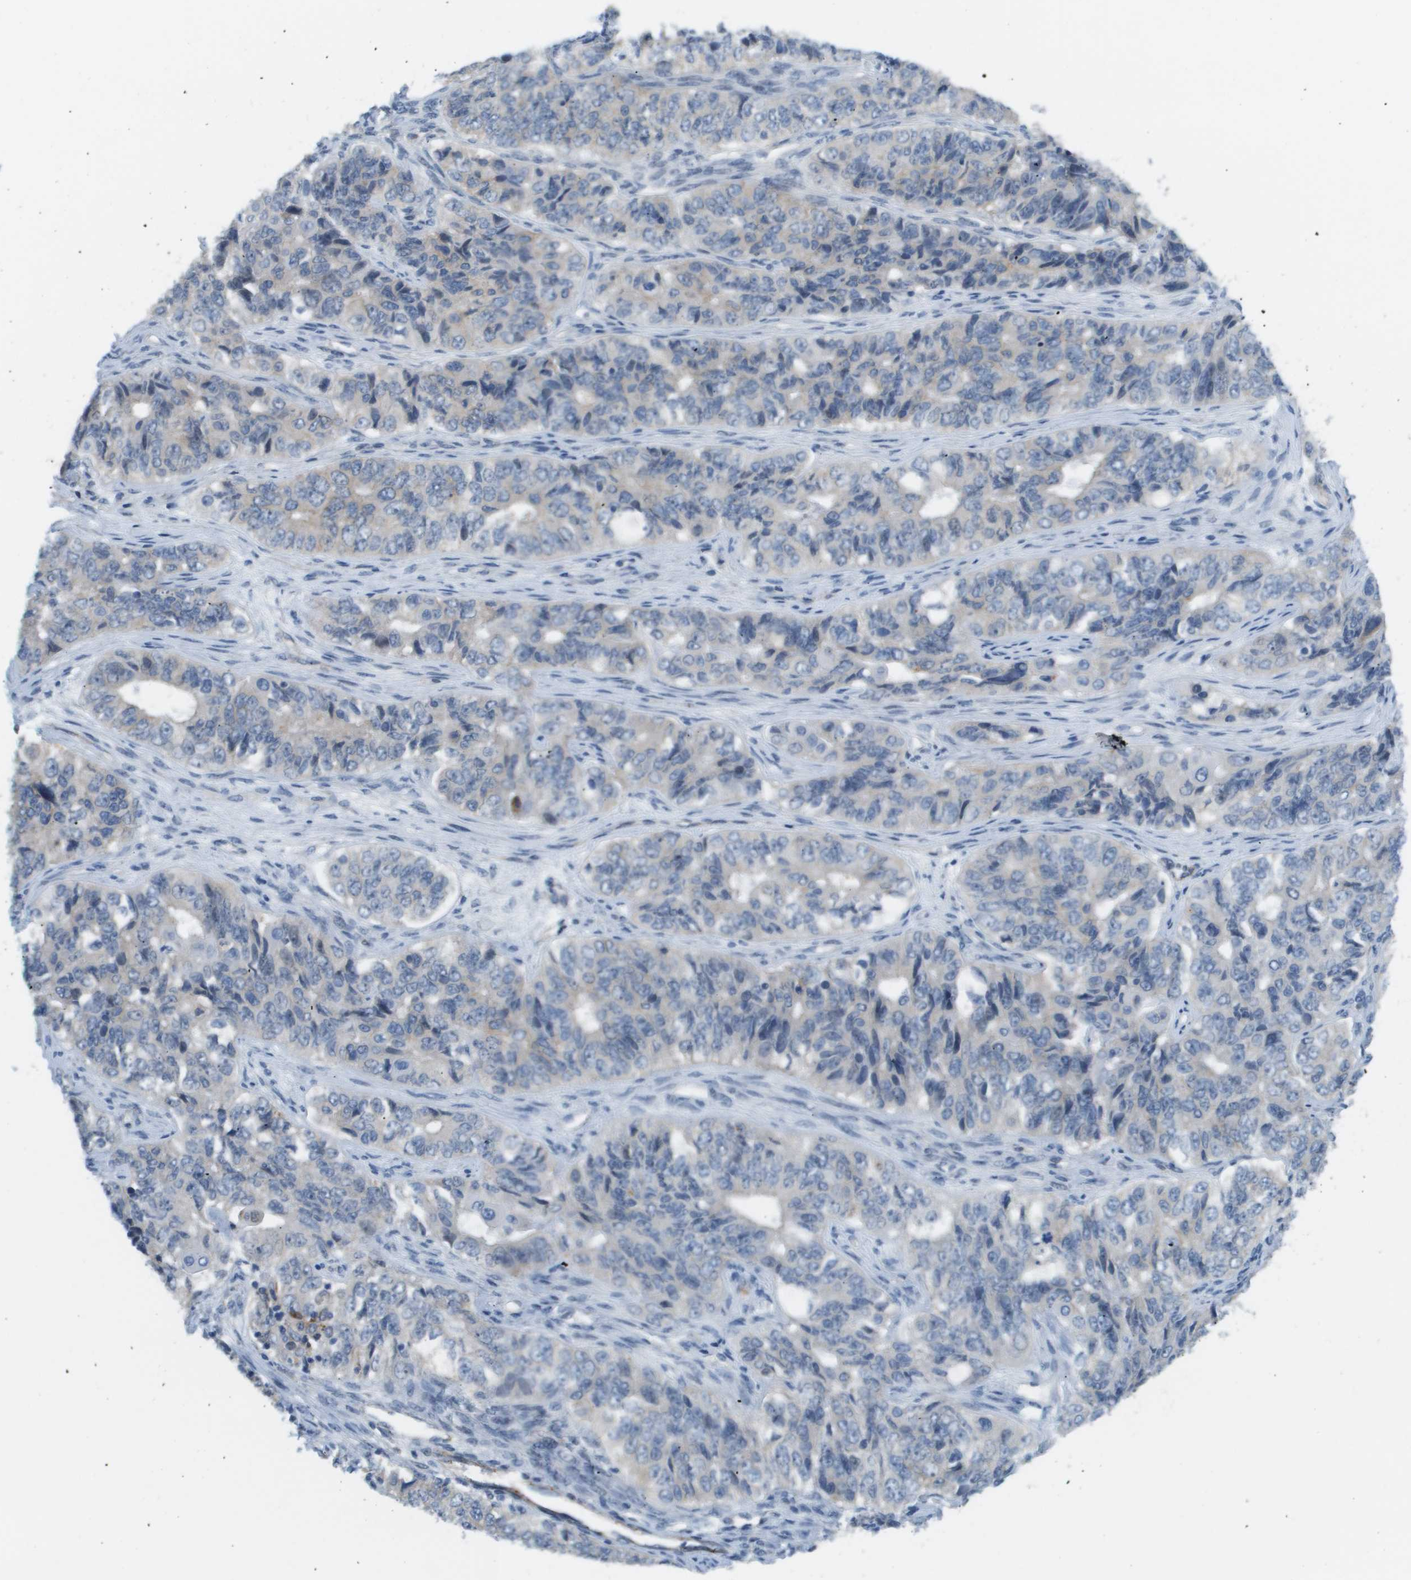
{"staining": {"intensity": "negative", "quantity": "none", "location": "none"}, "tissue": "ovarian cancer", "cell_type": "Tumor cells", "image_type": "cancer", "snomed": [{"axis": "morphology", "description": "Carcinoma, endometroid"}, {"axis": "topography", "description": "Ovary"}], "caption": "The IHC image has no significant expression in tumor cells of ovarian endometroid carcinoma tissue.", "gene": "MYH11", "patient": {"sex": "female", "age": 51}}